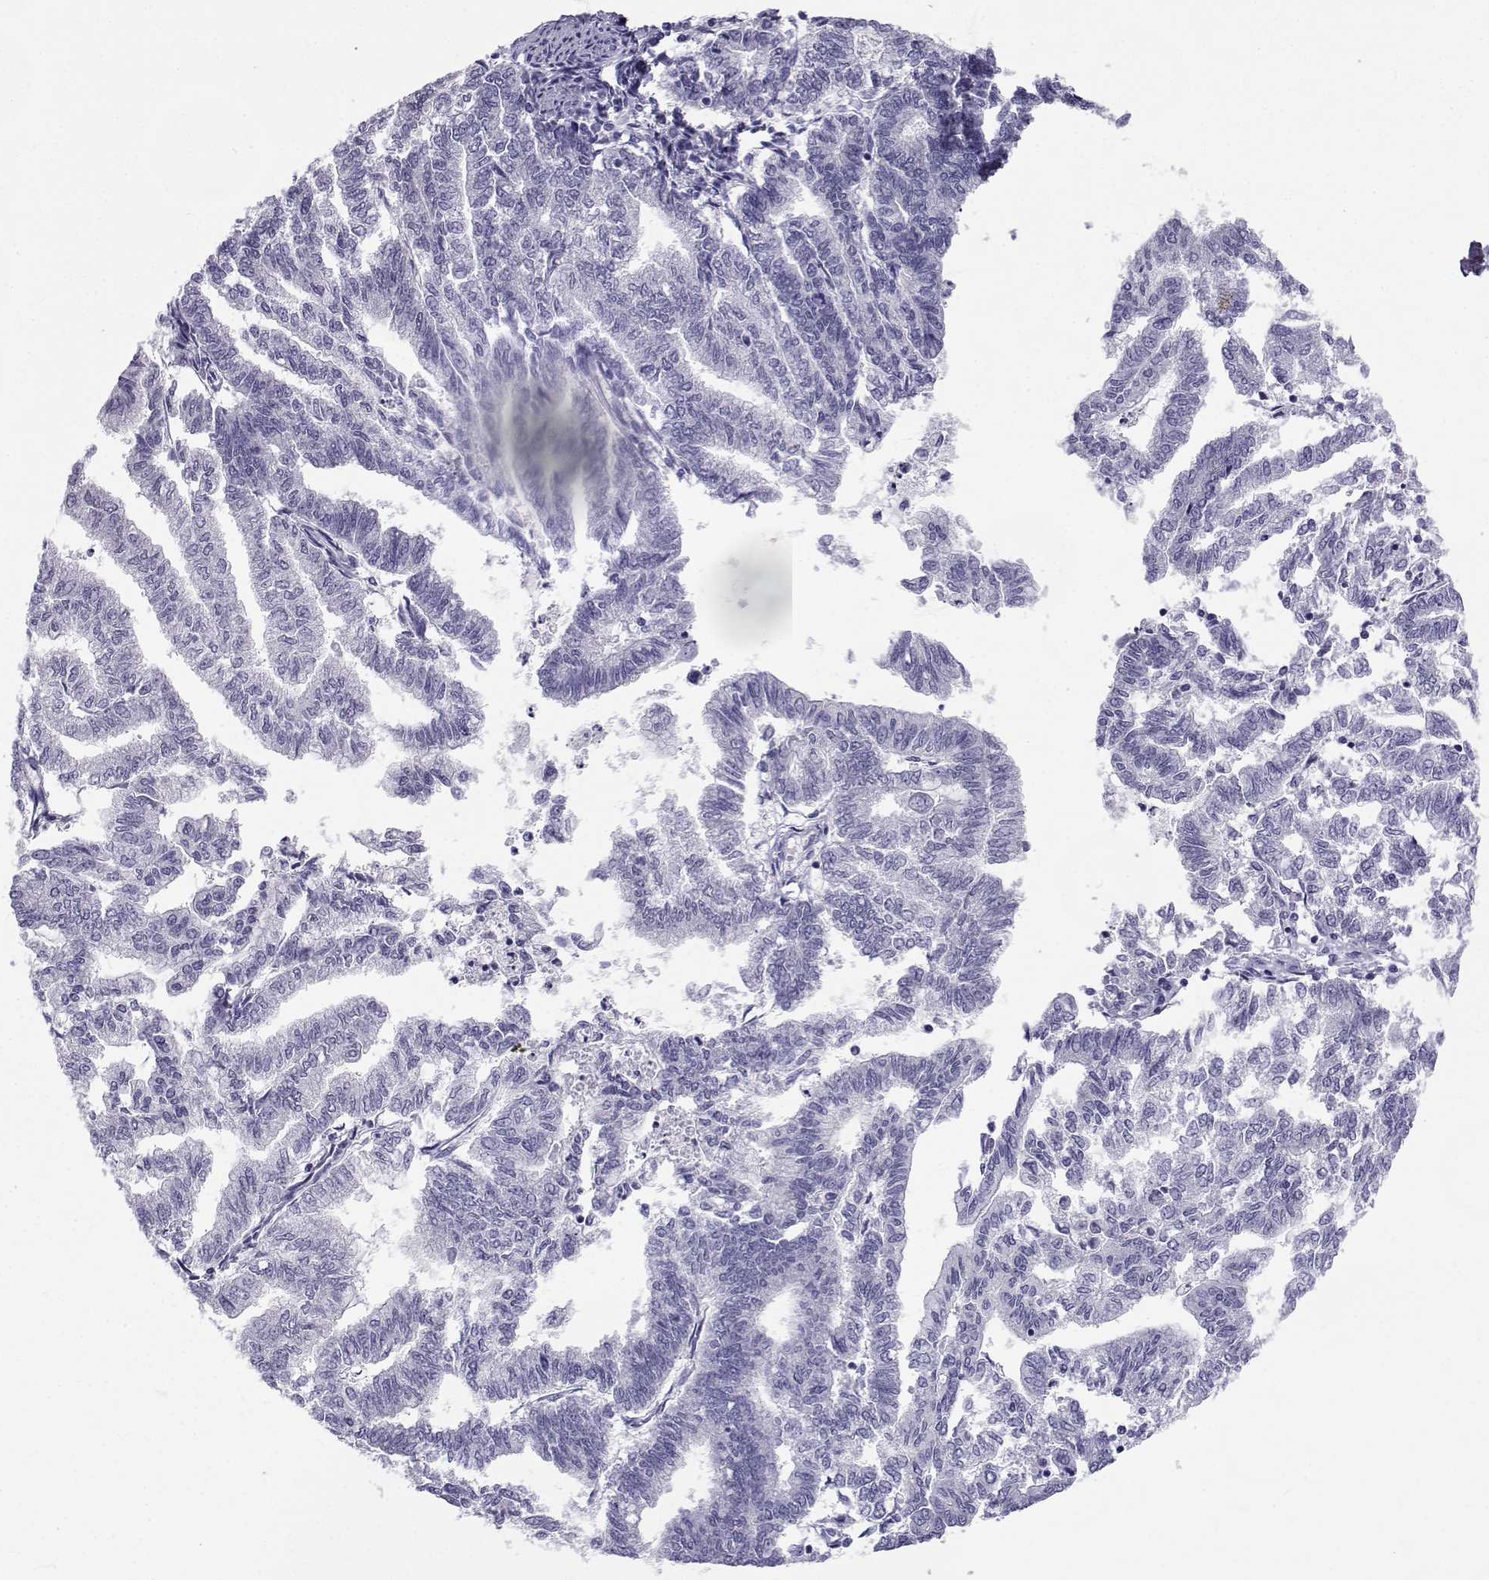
{"staining": {"intensity": "negative", "quantity": "none", "location": "none"}, "tissue": "endometrial cancer", "cell_type": "Tumor cells", "image_type": "cancer", "snomed": [{"axis": "morphology", "description": "Adenocarcinoma, NOS"}, {"axis": "topography", "description": "Endometrium"}], "caption": "Endometrial cancer was stained to show a protein in brown. There is no significant expression in tumor cells.", "gene": "SLC6A3", "patient": {"sex": "female", "age": 79}}